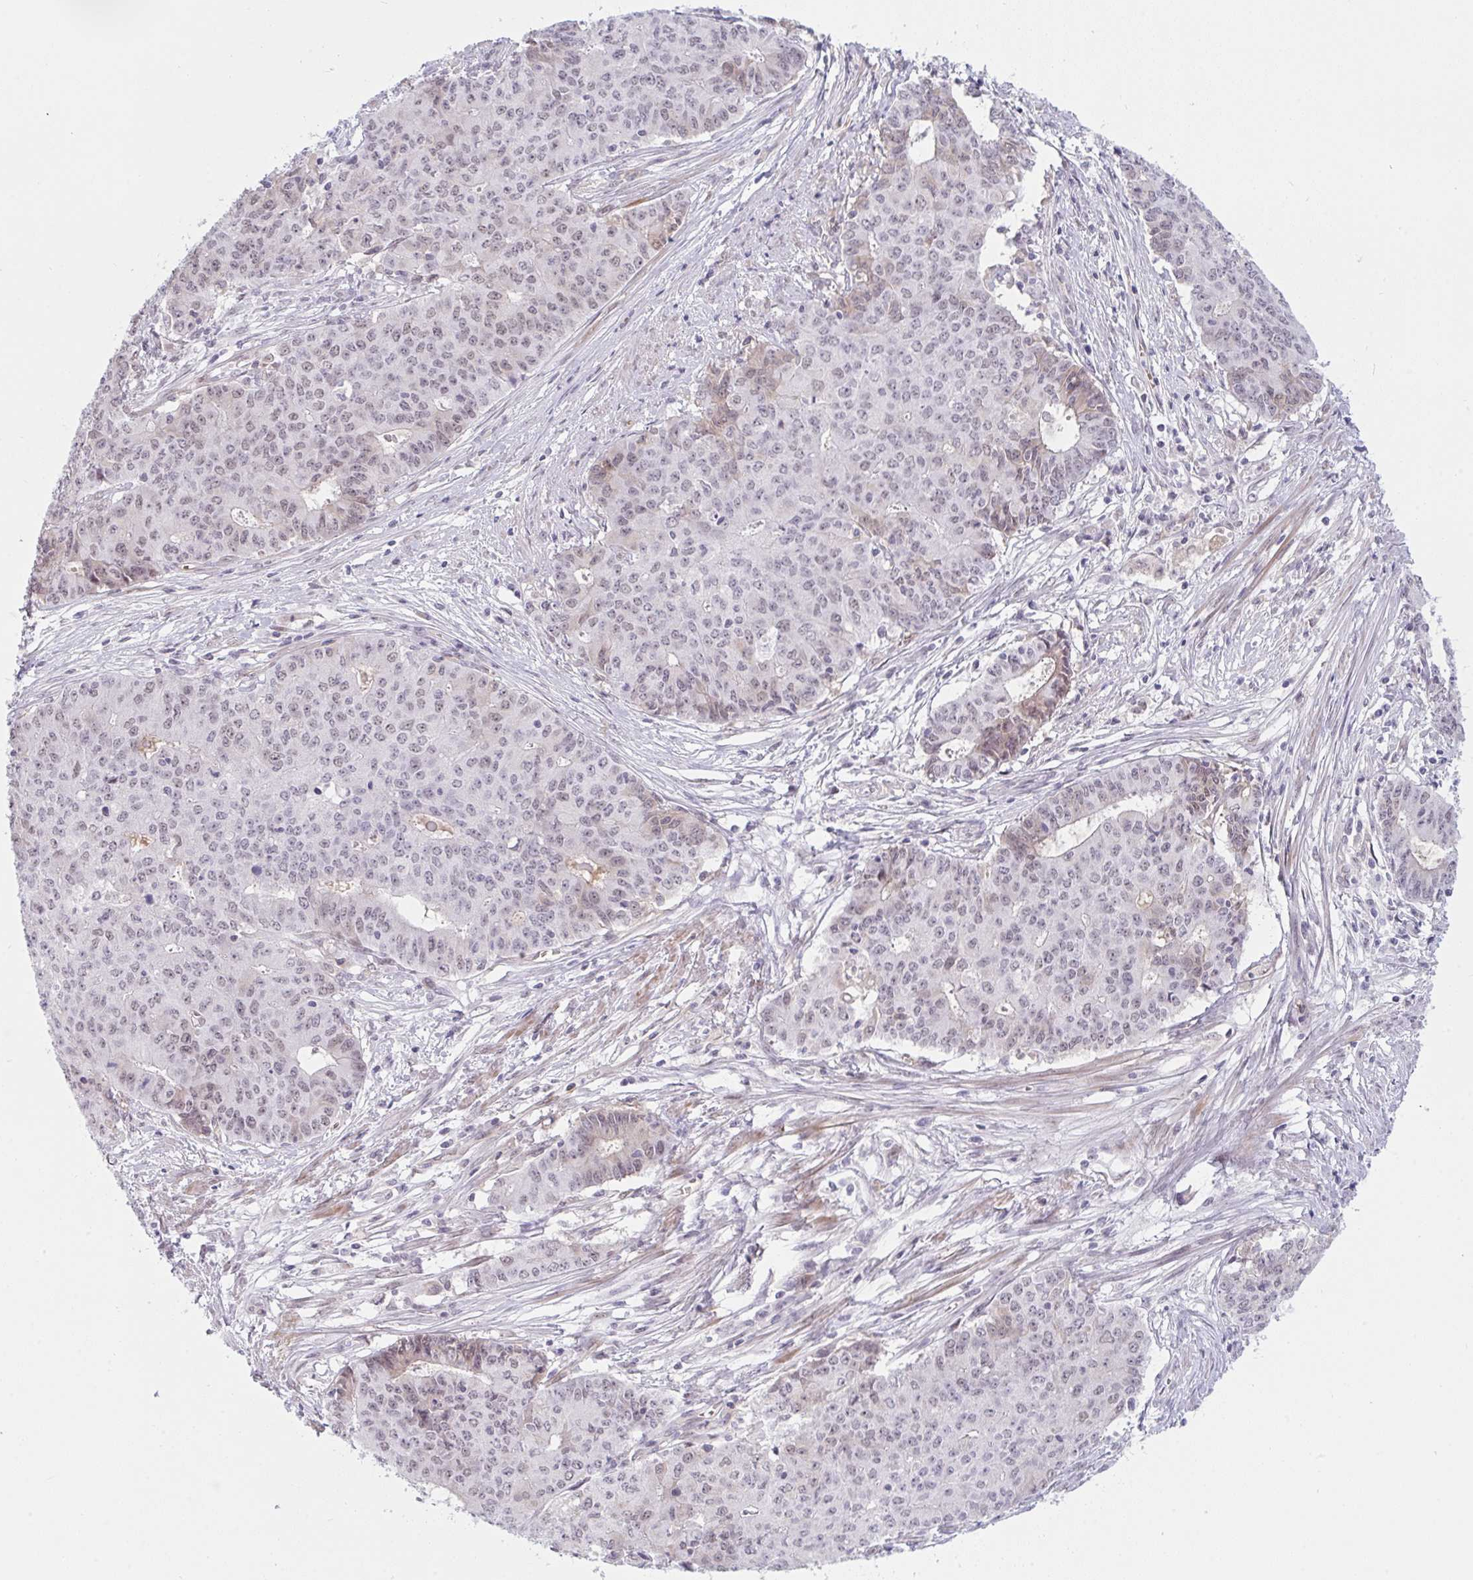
{"staining": {"intensity": "weak", "quantity": "25%-75%", "location": "nuclear"}, "tissue": "endometrial cancer", "cell_type": "Tumor cells", "image_type": "cancer", "snomed": [{"axis": "morphology", "description": "Adenocarcinoma, NOS"}, {"axis": "topography", "description": "Endometrium"}], "caption": "Protein staining reveals weak nuclear positivity in about 25%-75% of tumor cells in adenocarcinoma (endometrial).", "gene": "DSCAML1", "patient": {"sex": "female", "age": 59}}